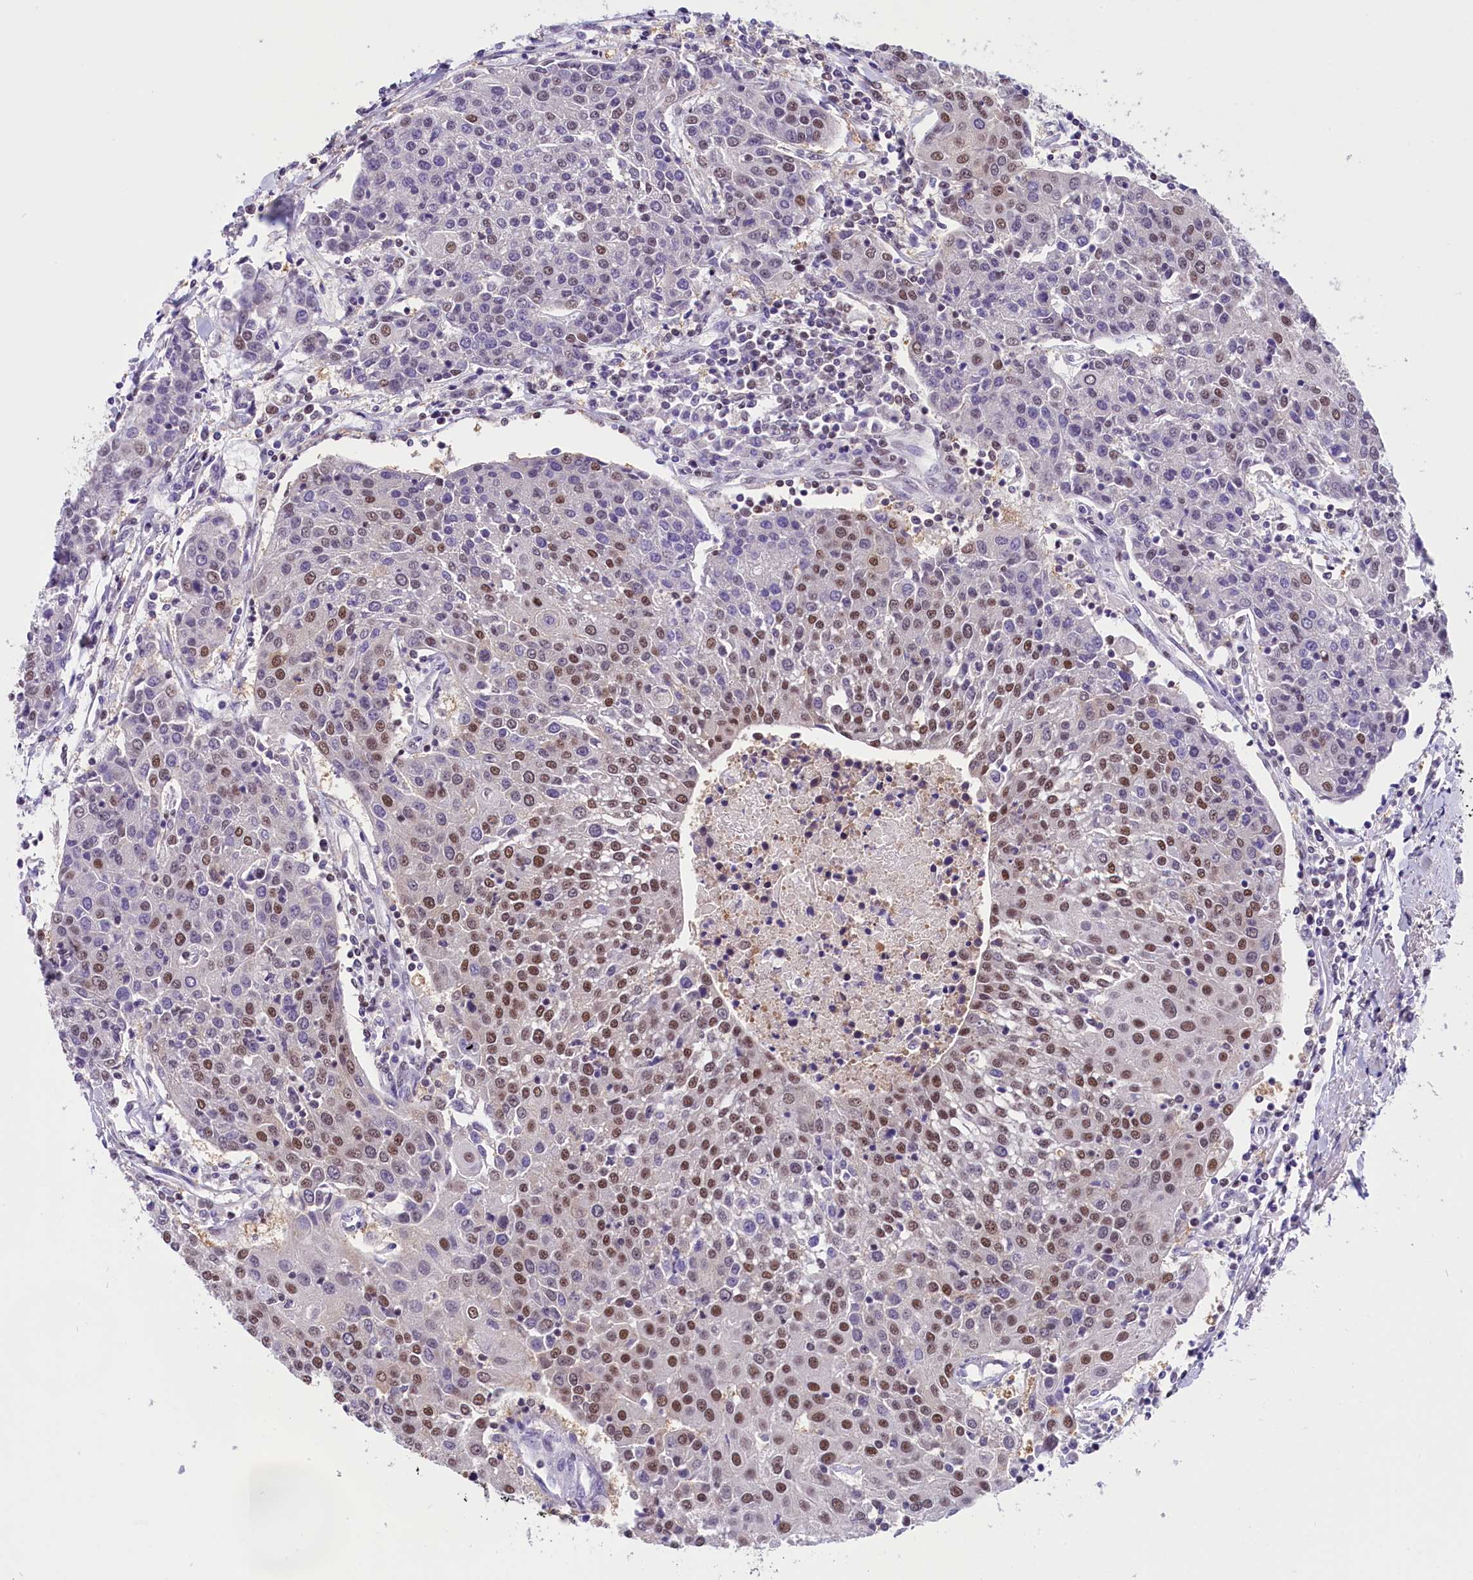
{"staining": {"intensity": "moderate", "quantity": "25%-75%", "location": "nuclear"}, "tissue": "urothelial cancer", "cell_type": "Tumor cells", "image_type": "cancer", "snomed": [{"axis": "morphology", "description": "Urothelial carcinoma, High grade"}, {"axis": "topography", "description": "Urinary bladder"}], "caption": "Immunohistochemical staining of human high-grade urothelial carcinoma demonstrates moderate nuclear protein expression in approximately 25%-75% of tumor cells.", "gene": "ZC3H4", "patient": {"sex": "female", "age": 85}}